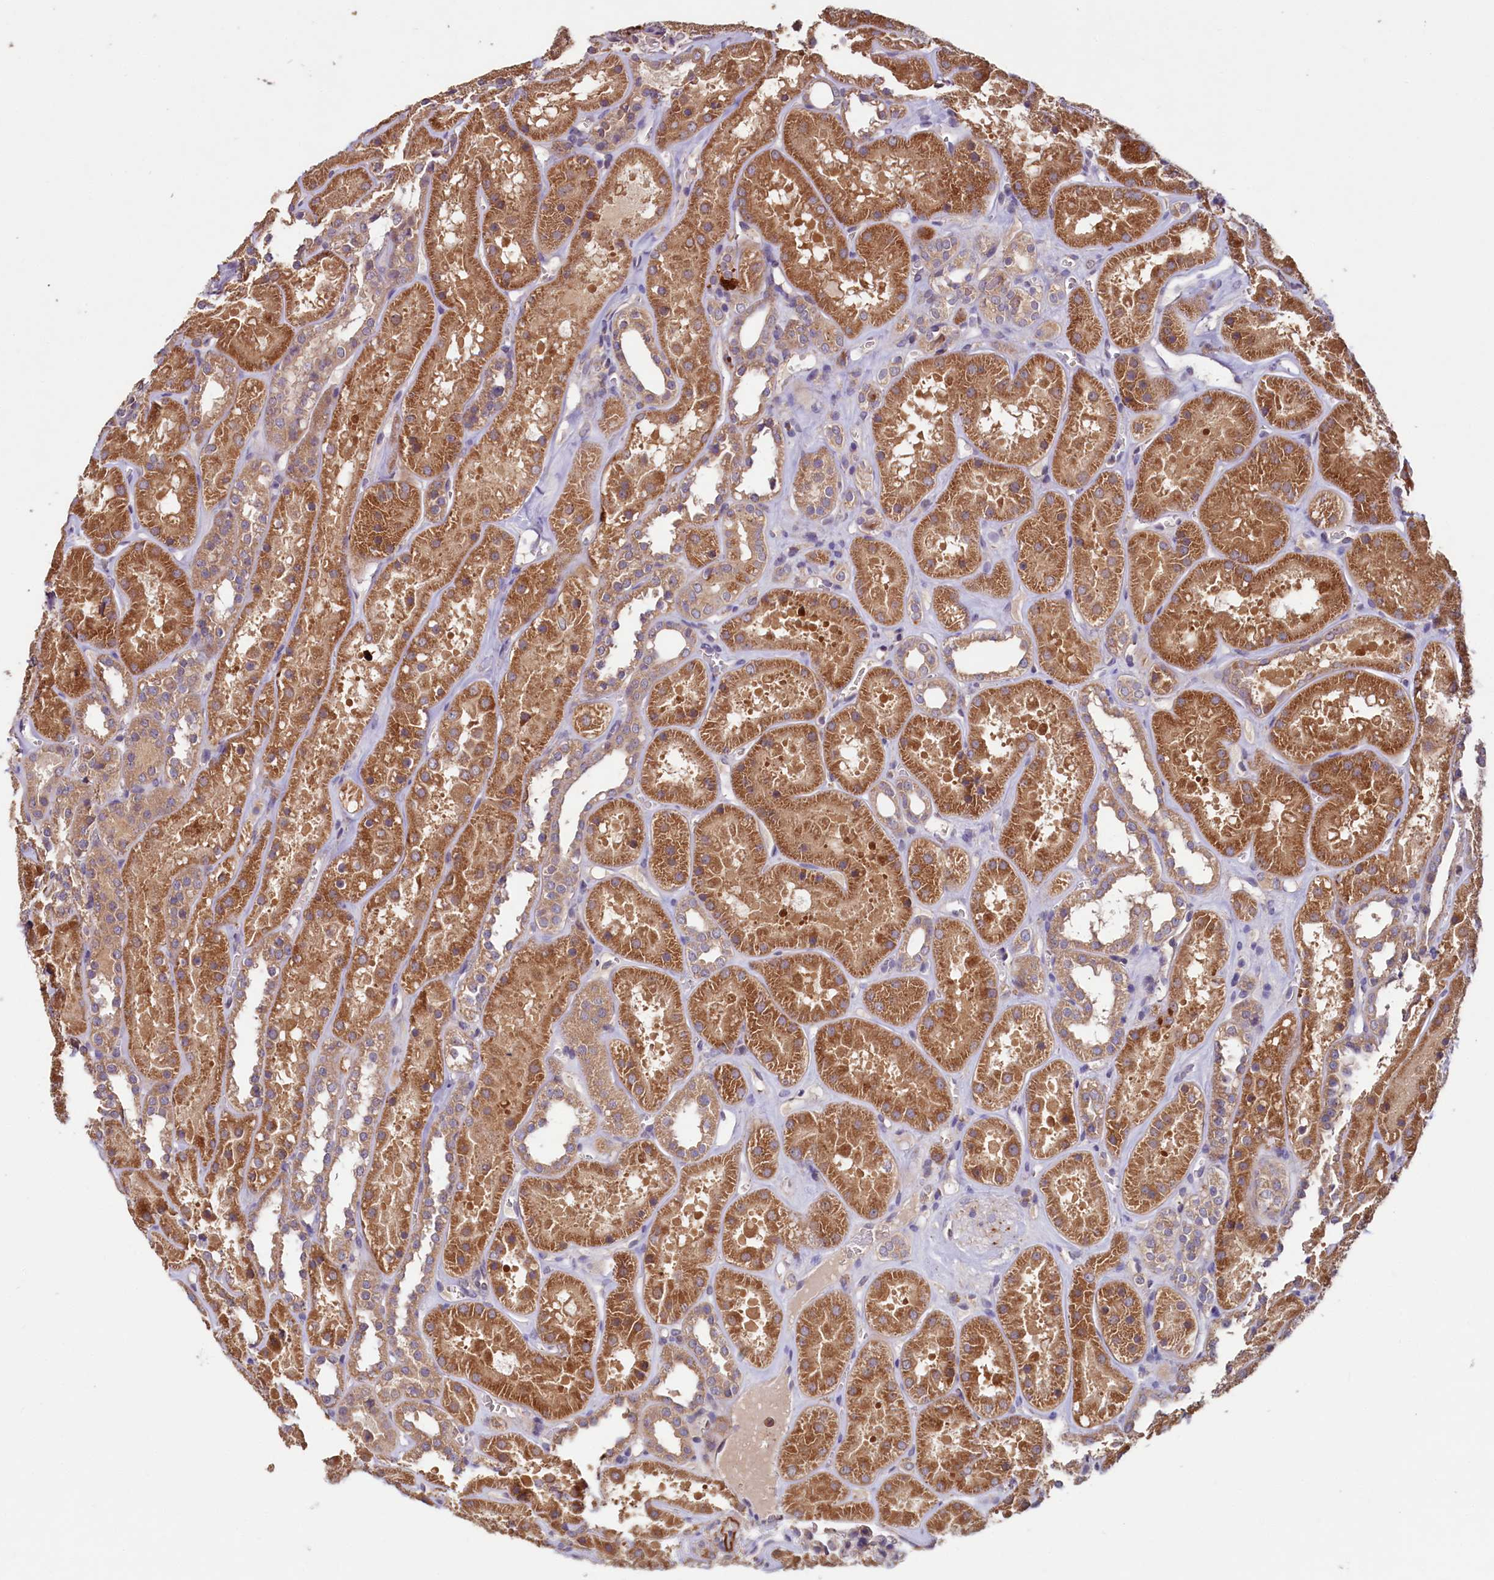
{"staining": {"intensity": "weak", "quantity": "<25%", "location": "cytoplasmic/membranous"}, "tissue": "kidney", "cell_type": "Cells in glomeruli", "image_type": "normal", "snomed": [{"axis": "morphology", "description": "Normal tissue, NOS"}, {"axis": "topography", "description": "Kidney"}], "caption": "High magnification brightfield microscopy of normal kidney stained with DAB (3,3'-diaminobenzidine) (brown) and counterstained with hematoxylin (blue): cells in glomeruli show no significant staining.", "gene": "ETFBKMT", "patient": {"sex": "female", "age": 41}}